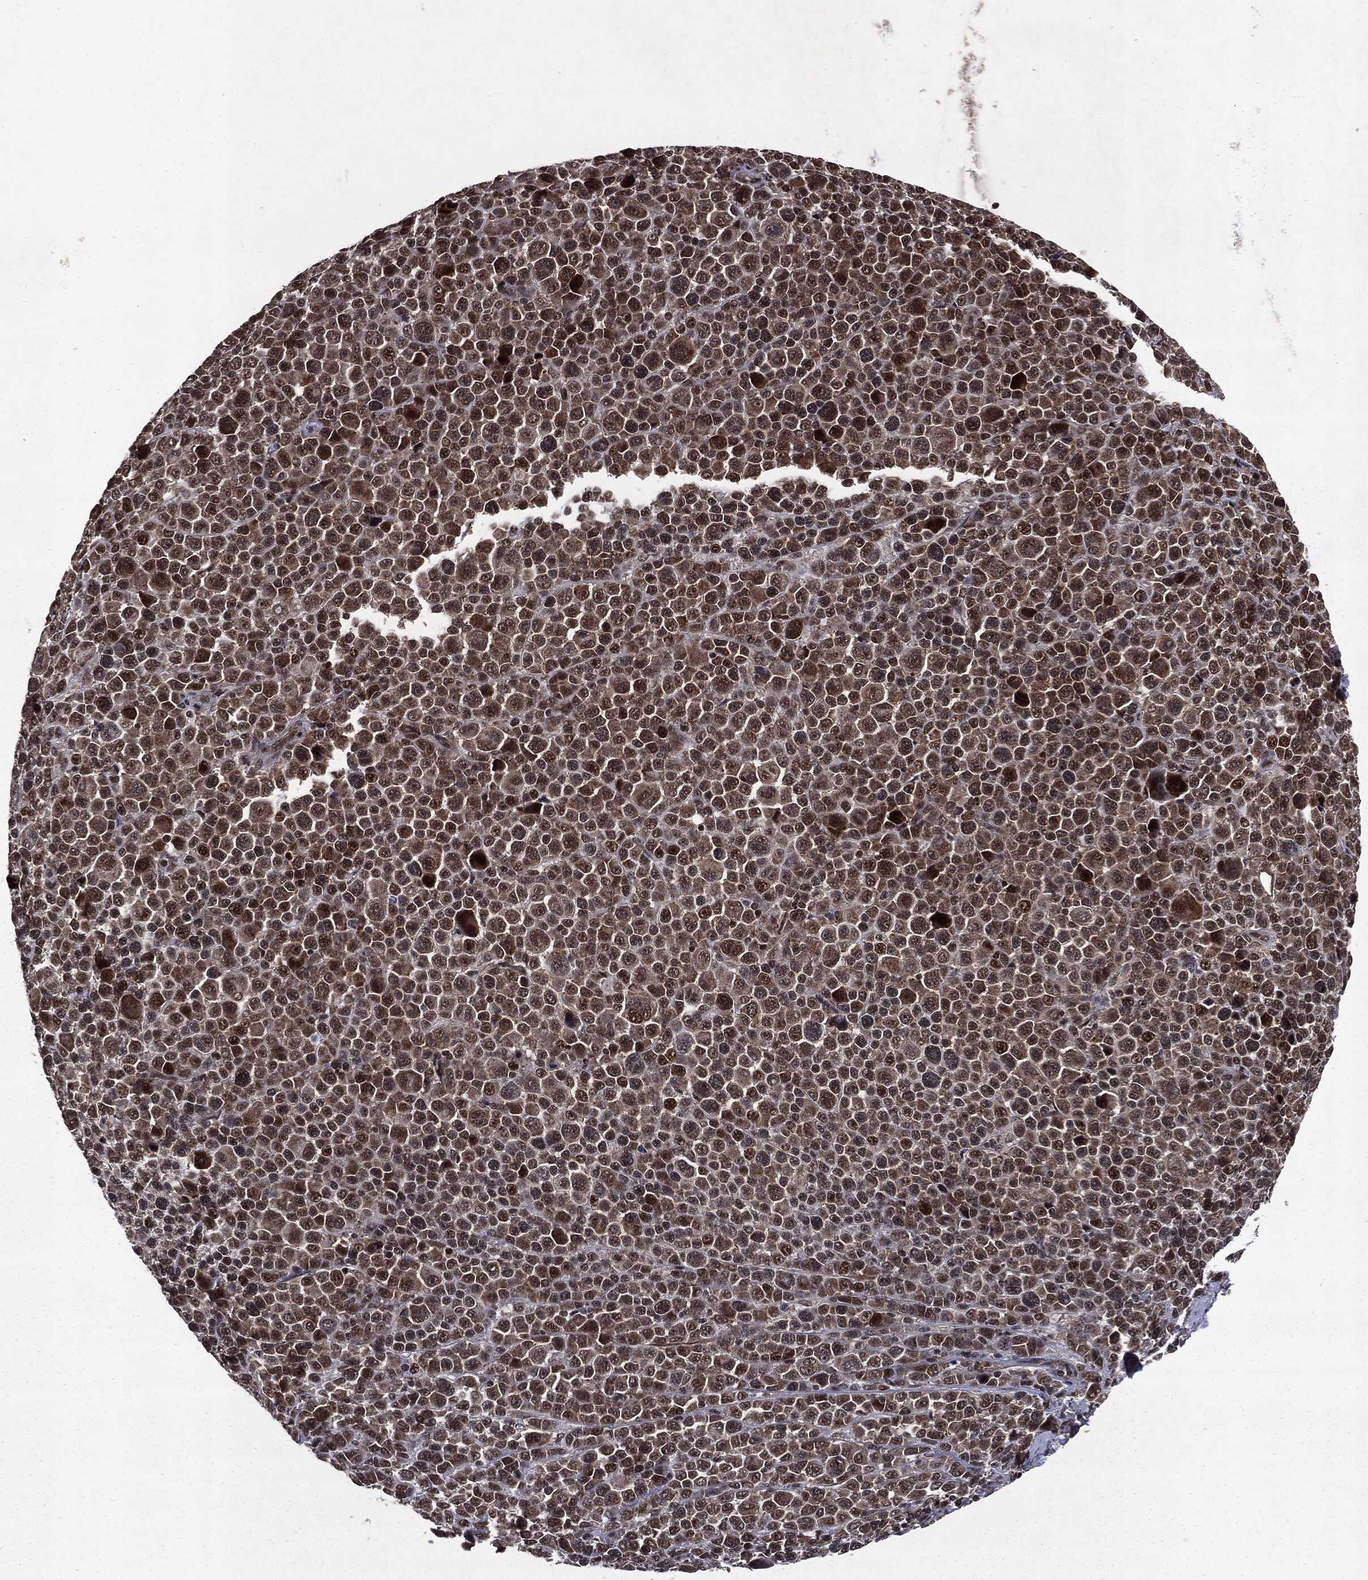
{"staining": {"intensity": "strong", "quantity": "25%-75%", "location": "cytoplasmic/membranous,nuclear"}, "tissue": "melanoma", "cell_type": "Tumor cells", "image_type": "cancer", "snomed": [{"axis": "morphology", "description": "Malignant melanoma, NOS"}, {"axis": "topography", "description": "Skin"}], "caption": "Immunohistochemistry (IHC) (DAB (3,3'-diaminobenzidine)) staining of malignant melanoma exhibits strong cytoplasmic/membranous and nuclear protein staining in approximately 25%-75% of tumor cells.", "gene": "STAU2", "patient": {"sex": "female", "age": 57}}